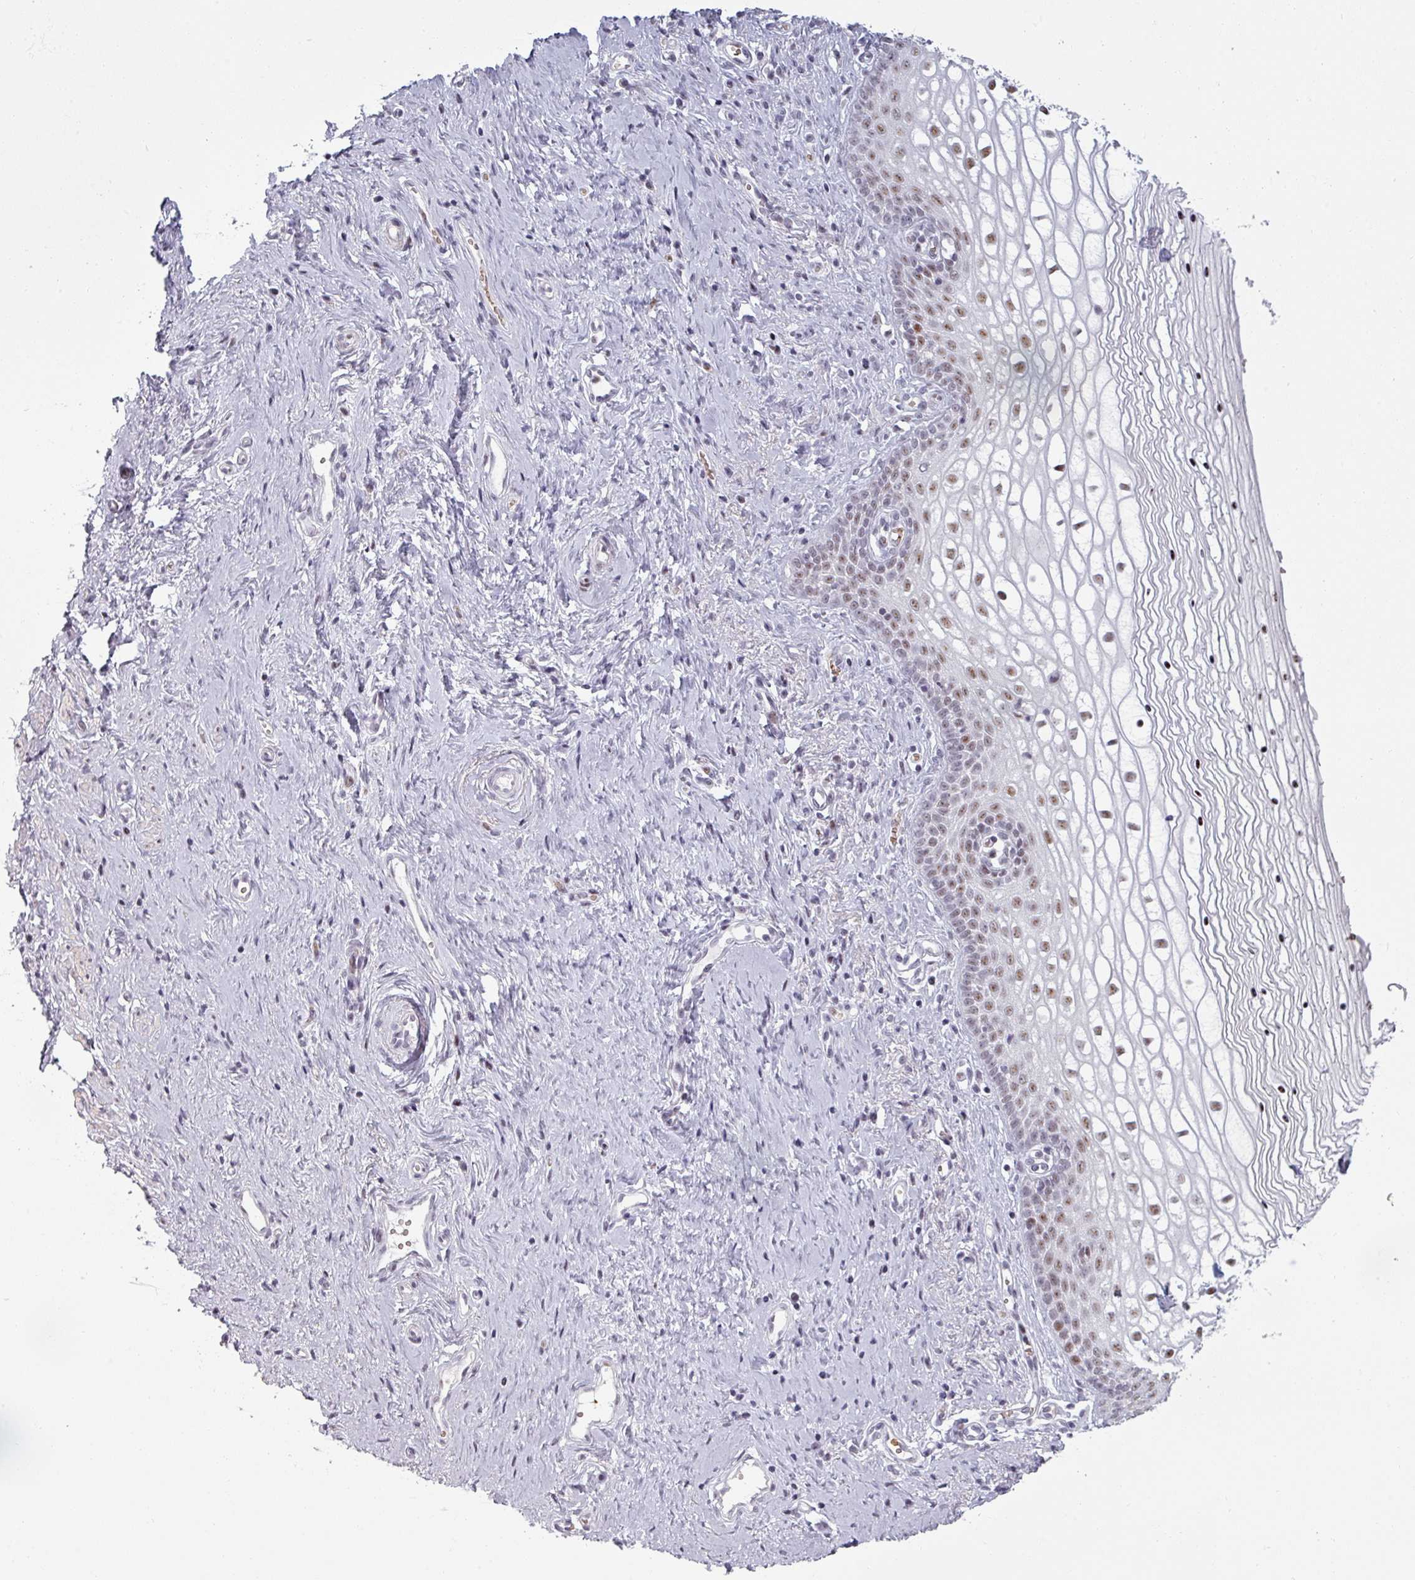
{"staining": {"intensity": "moderate", "quantity": ">75%", "location": "nuclear"}, "tissue": "vagina", "cell_type": "Squamous epithelial cells", "image_type": "normal", "snomed": [{"axis": "morphology", "description": "Normal tissue, NOS"}, {"axis": "topography", "description": "Vagina"}], "caption": "There is medium levels of moderate nuclear positivity in squamous epithelial cells of benign vagina, as demonstrated by immunohistochemical staining (brown color).", "gene": "NCOR1", "patient": {"sex": "female", "age": 59}}